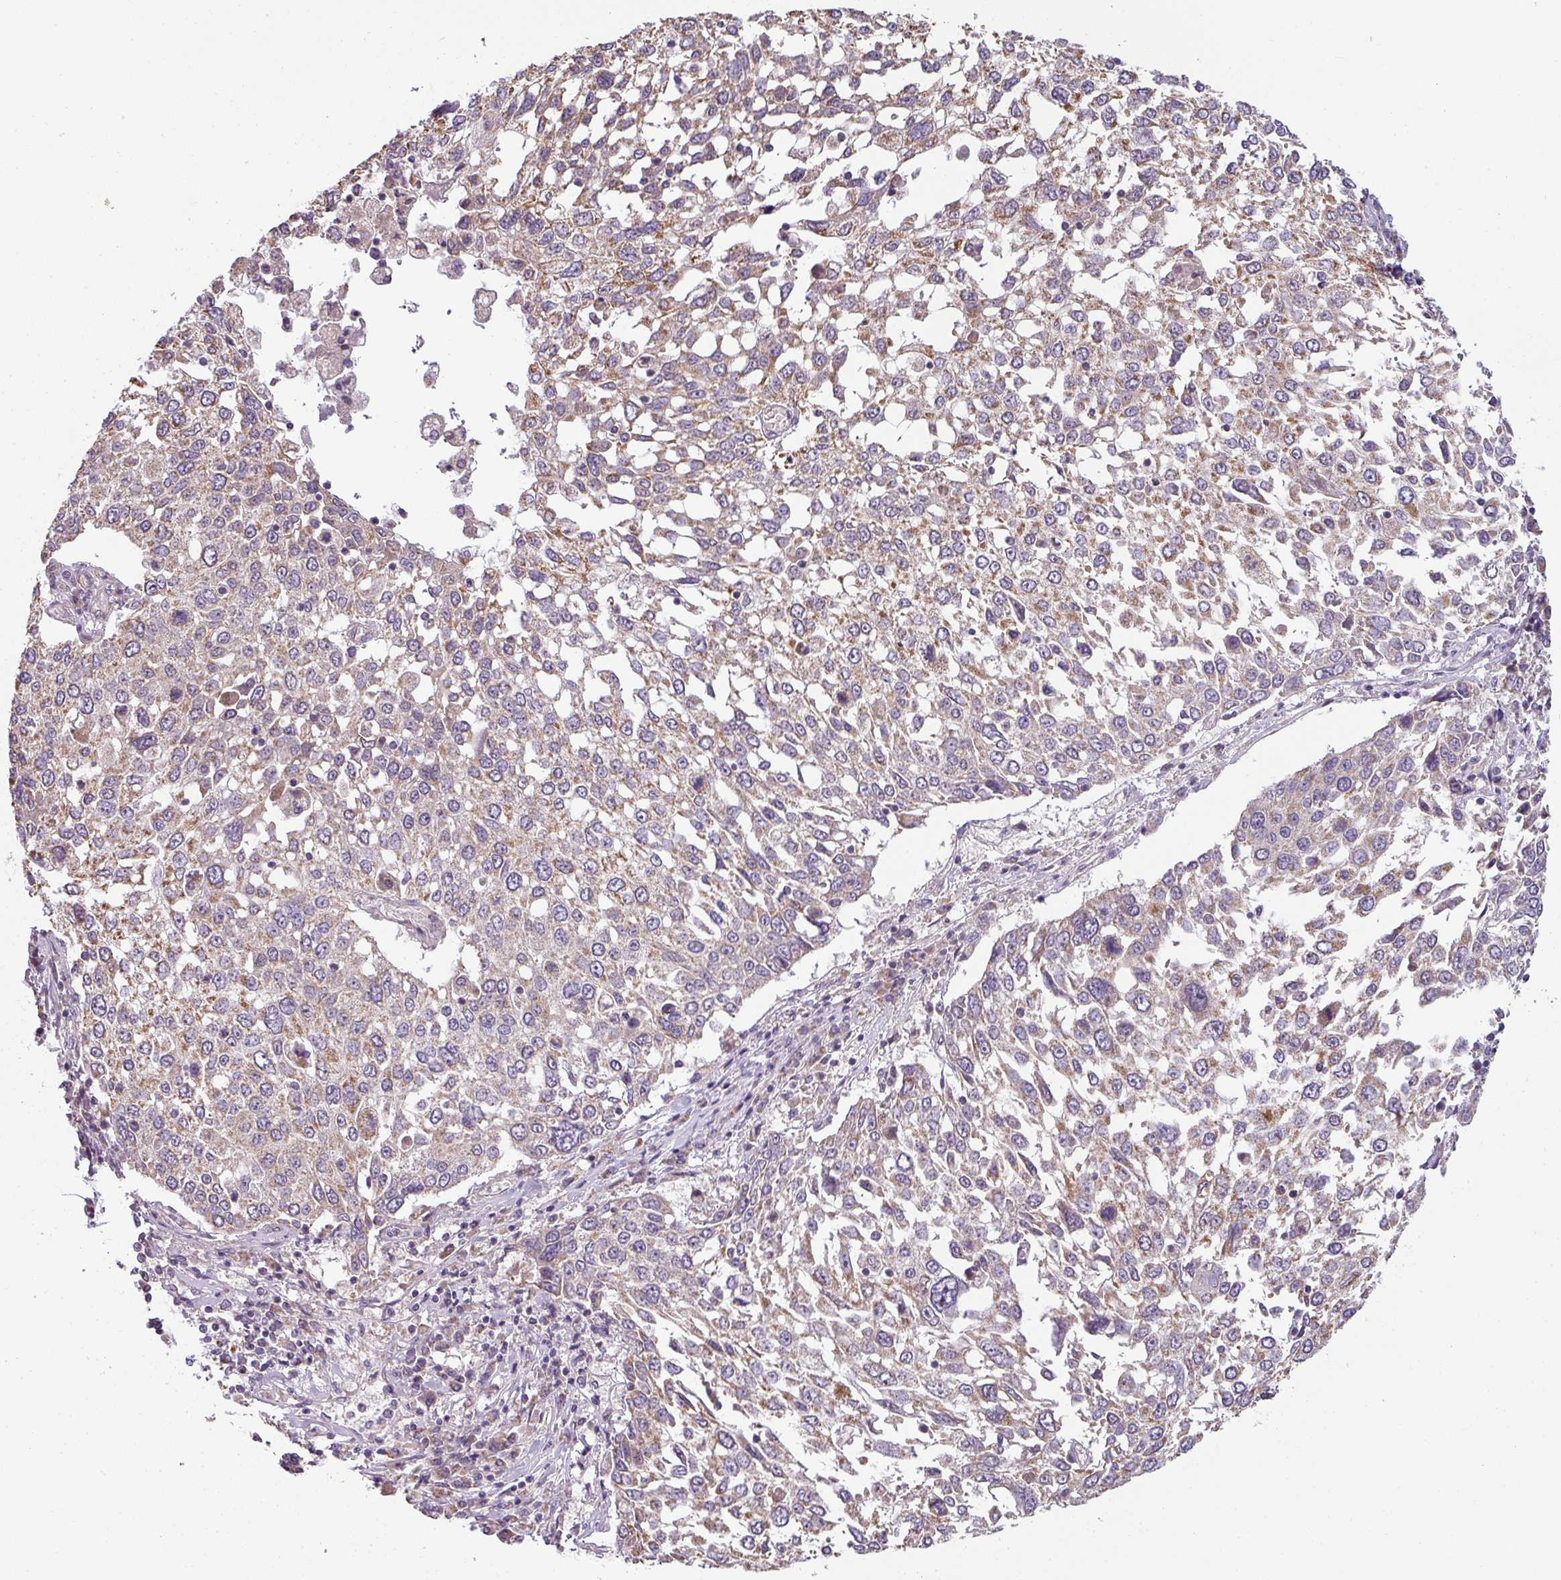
{"staining": {"intensity": "weak", "quantity": "25%-75%", "location": "cytoplasmic/membranous"}, "tissue": "lung cancer", "cell_type": "Tumor cells", "image_type": "cancer", "snomed": [{"axis": "morphology", "description": "Squamous cell carcinoma, NOS"}, {"axis": "topography", "description": "Lung"}], "caption": "The immunohistochemical stain highlights weak cytoplasmic/membranous staining in tumor cells of lung cancer (squamous cell carcinoma) tissue.", "gene": "PALS2", "patient": {"sex": "male", "age": 65}}